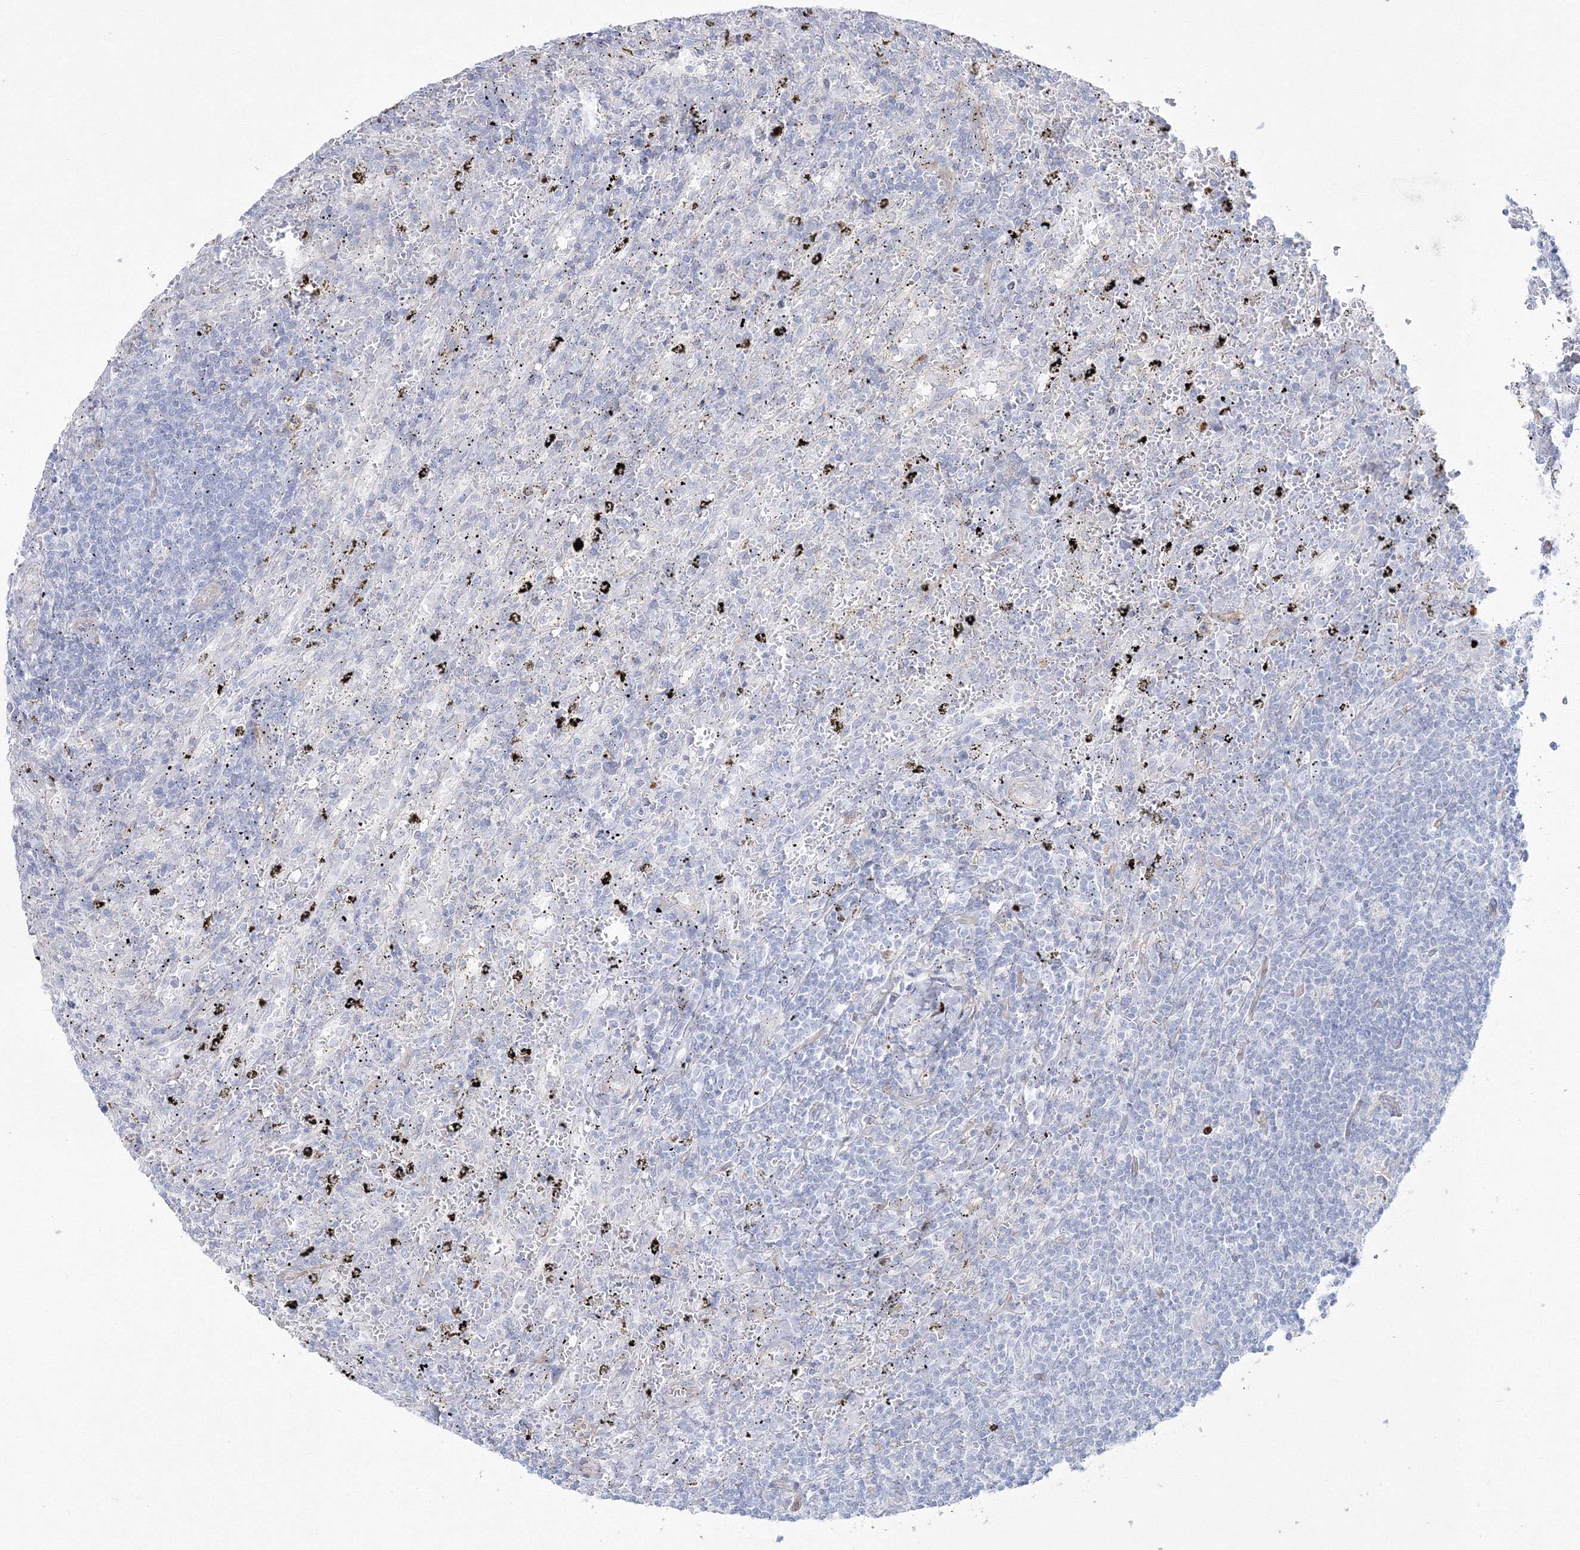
{"staining": {"intensity": "negative", "quantity": "none", "location": "none"}, "tissue": "lymphoma", "cell_type": "Tumor cells", "image_type": "cancer", "snomed": [{"axis": "morphology", "description": "Malignant lymphoma, non-Hodgkin's type, Low grade"}, {"axis": "topography", "description": "Spleen"}], "caption": "Immunohistochemical staining of malignant lymphoma, non-Hodgkin's type (low-grade) exhibits no significant expression in tumor cells.", "gene": "HYAL2", "patient": {"sex": "male", "age": 76}}